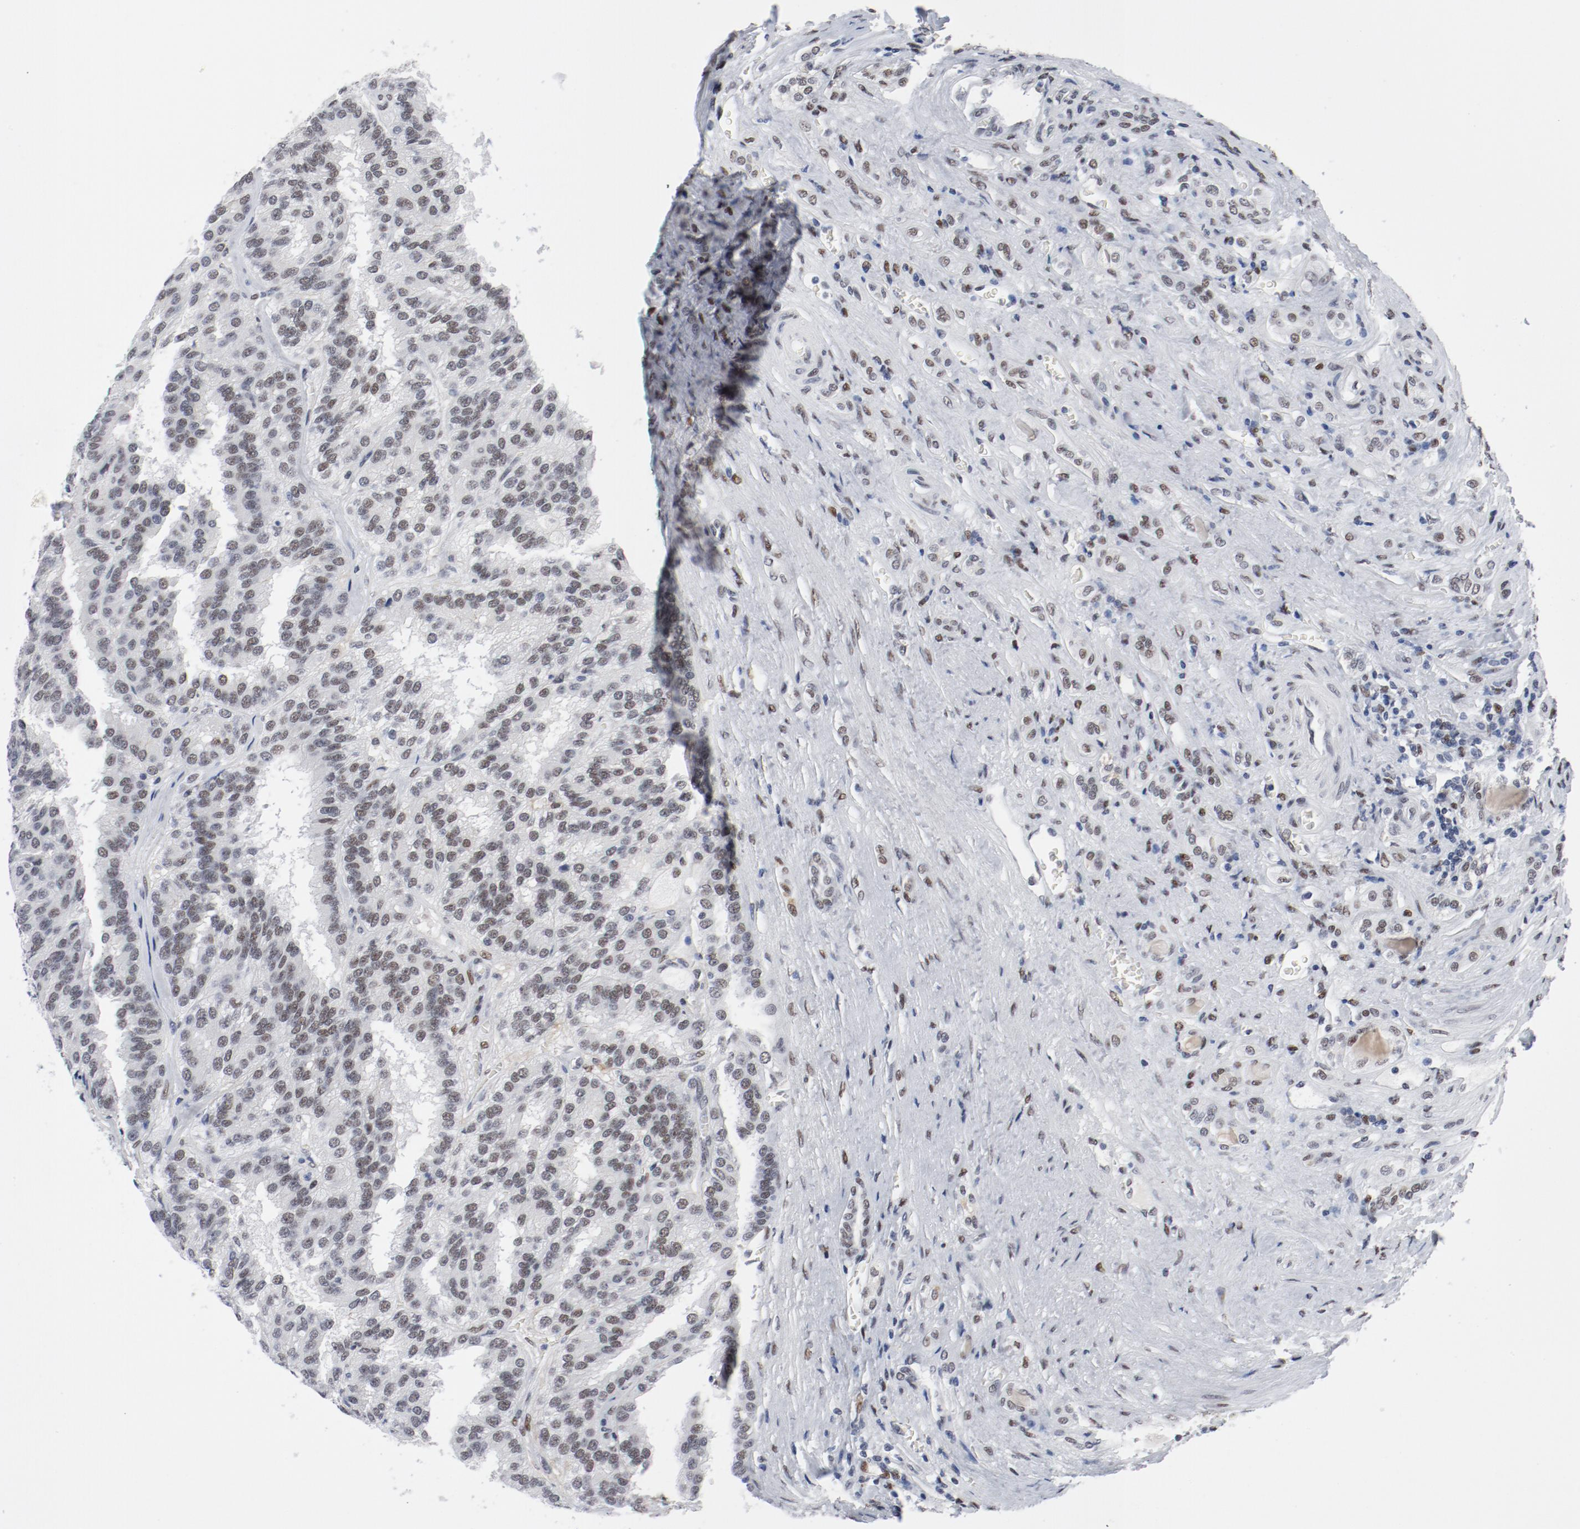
{"staining": {"intensity": "moderate", "quantity": ">75%", "location": "nuclear"}, "tissue": "renal cancer", "cell_type": "Tumor cells", "image_type": "cancer", "snomed": [{"axis": "morphology", "description": "Adenocarcinoma, NOS"}, {"axis": "topography", "description": "Kidney"}], "caption": "A high-resolution histopathology image shows immunohistochemistry staining of renal cancer, which demonstrates moderate nuclear staining in about >75% of tumor cells.", "gene": "ARNT", "patient": {"sex": "male", "age": 46}}